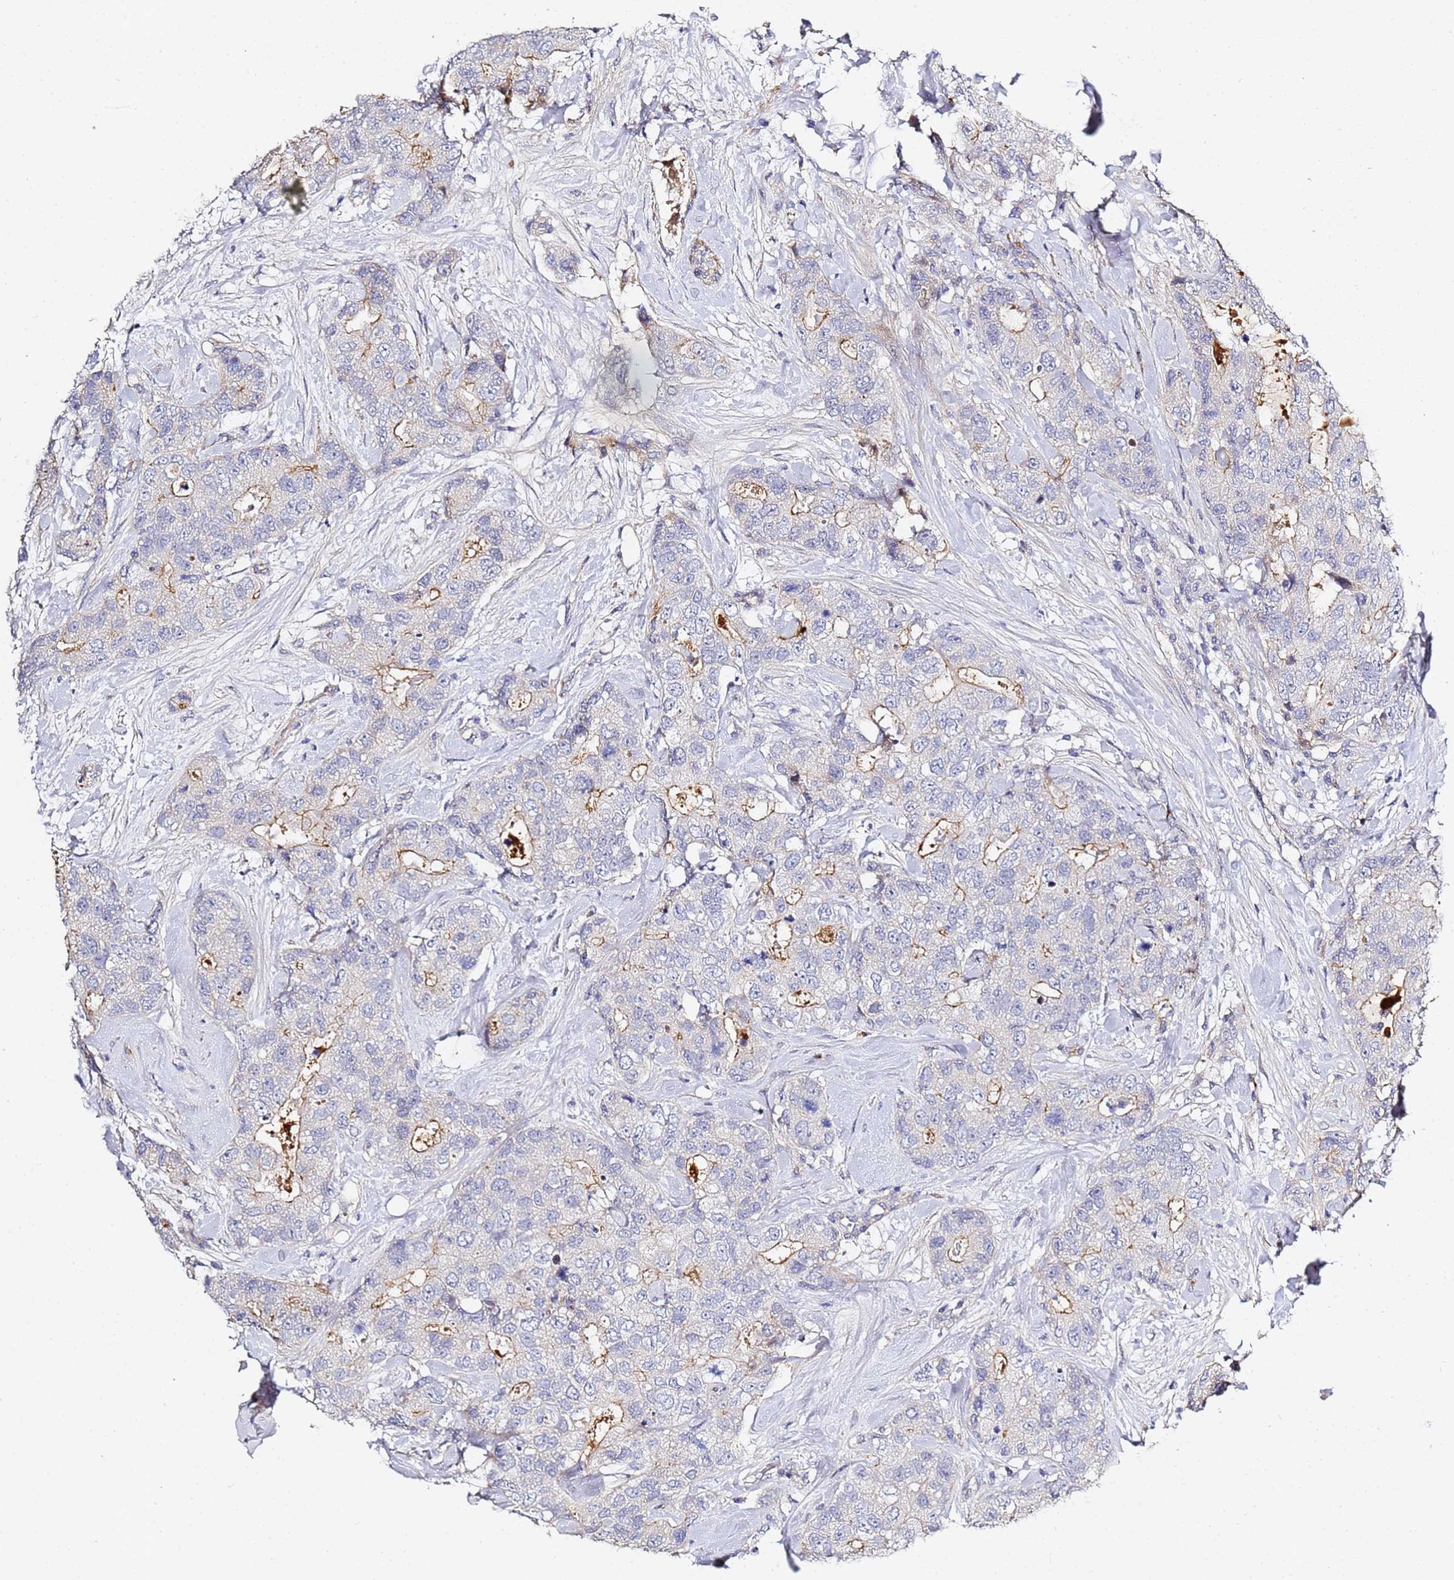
{"staining": {"intensity": "moderate", "quantity": "<25%", "location": "cytoplasmic/membranous"}, "tissue": "breast cancer", "cell_type": "Tumor cells", "image_type": "cancer", "snomed": [{"axis": "morphology", "description": "Duct carcinoma"}, {"axis": "topography", "description": "Breast"}], "caption": "Invasive ductal carcinoma (breast) stained with immunohistochemistry (IHC) demonstrates moderate cytoplasmic/membranous staining in about <25% of tumor cells.", "gene": "CFH", "patient": {"sex": "female", "age": 62}}